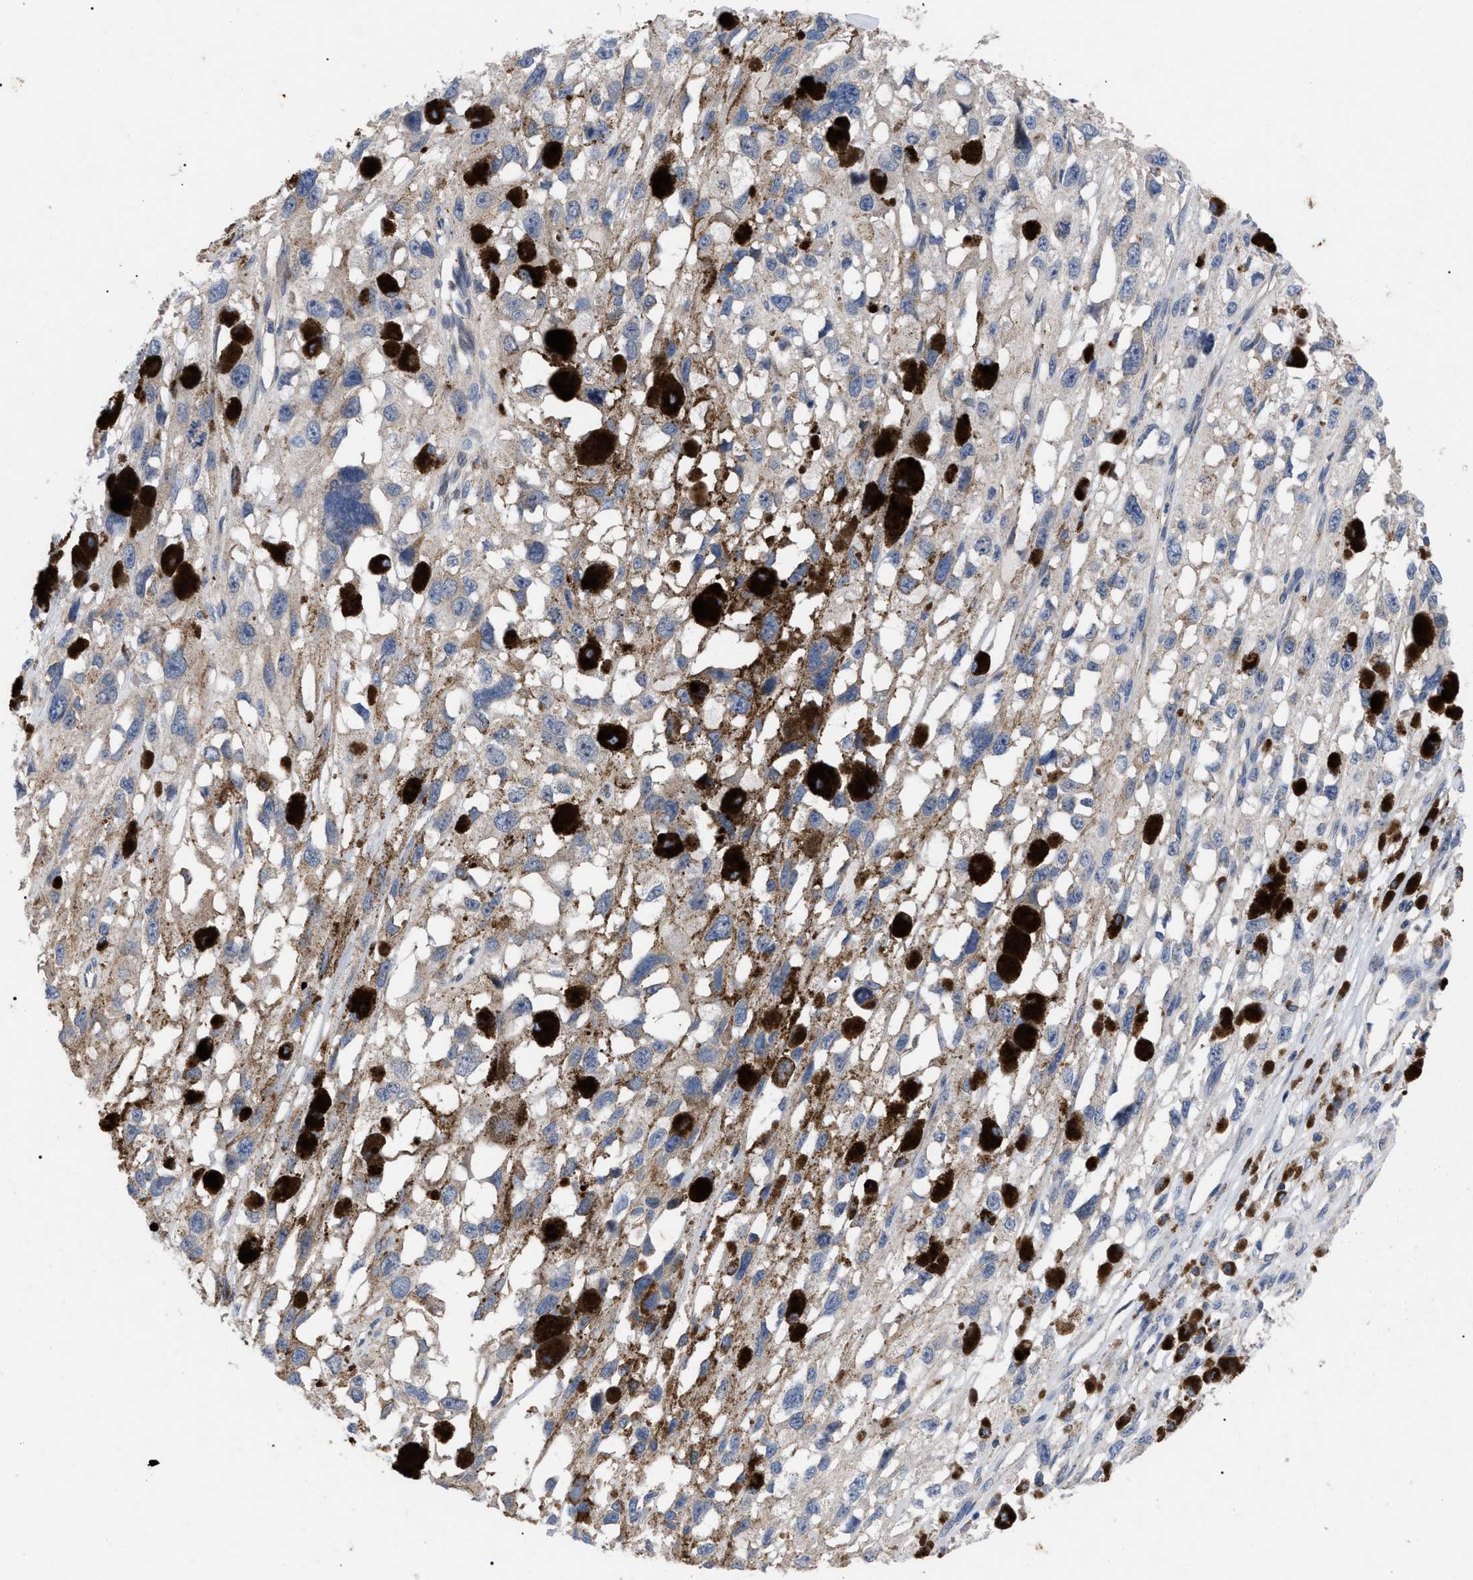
{"staining": {"intensity": "negative", "quantity": "none", "location": "none"}, "tissue": "melanoma", "cell_type": "Tumor cells", "image_type": "cancer", "snomed": [{"axis": "morphology", "description": "Malignant melanoma, Metastatic site"}, {"axis": "topography", "description": "Lymph node"}], "caption": "IHC of human melanoma exhibits no positivity in tumor cells. (DAB IHC, high magnification).", "gene": "FAM171A2", "patient": {"sex": "male", "age": 59}}